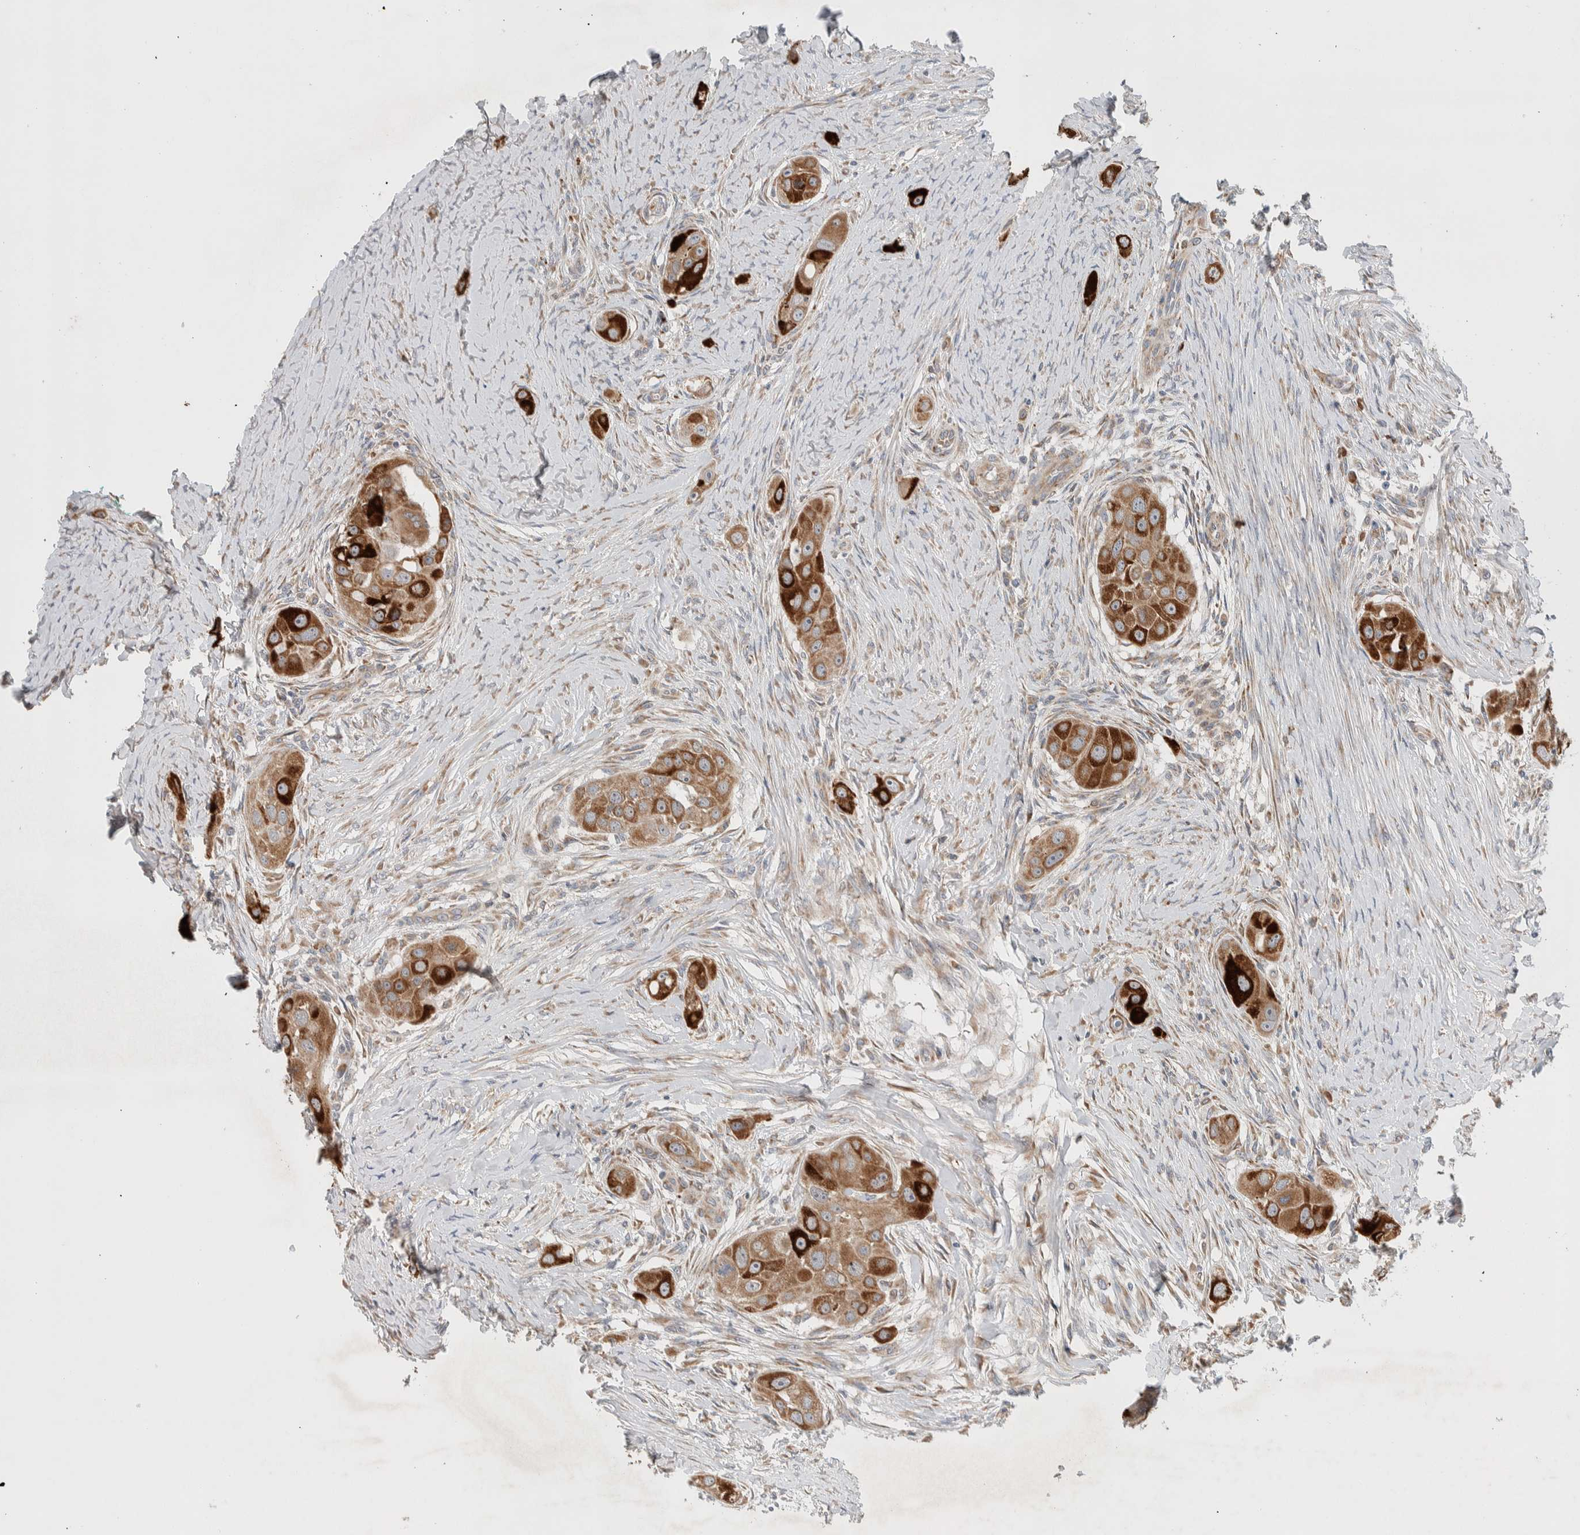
{"staining": {"intensity": "strong", "quantity": ">75%", "location": "cytoplasmic/membranous"}, "tissue": "head and neck cancer", "cell_type": "Tumor cells", "image_type": "cancer", "snomed": [{"axis": "morphology", "description": "Normal tissue, NOS"}, {"axis": "morphology", "description": "Squamous cell carcinoma, NOS"}, {"axis": "topography", "description": "Skeletal muscle"}, {"axis": "topography", "description": "Head-Neck"}], "caption": "Protein staining of head and neck cancer tissue displays strong cytoplasmic/membranous positivity in about >75% of tumor cells.", "gene": "ADCY8", "patient": {"sex": "male", "age": 51}}